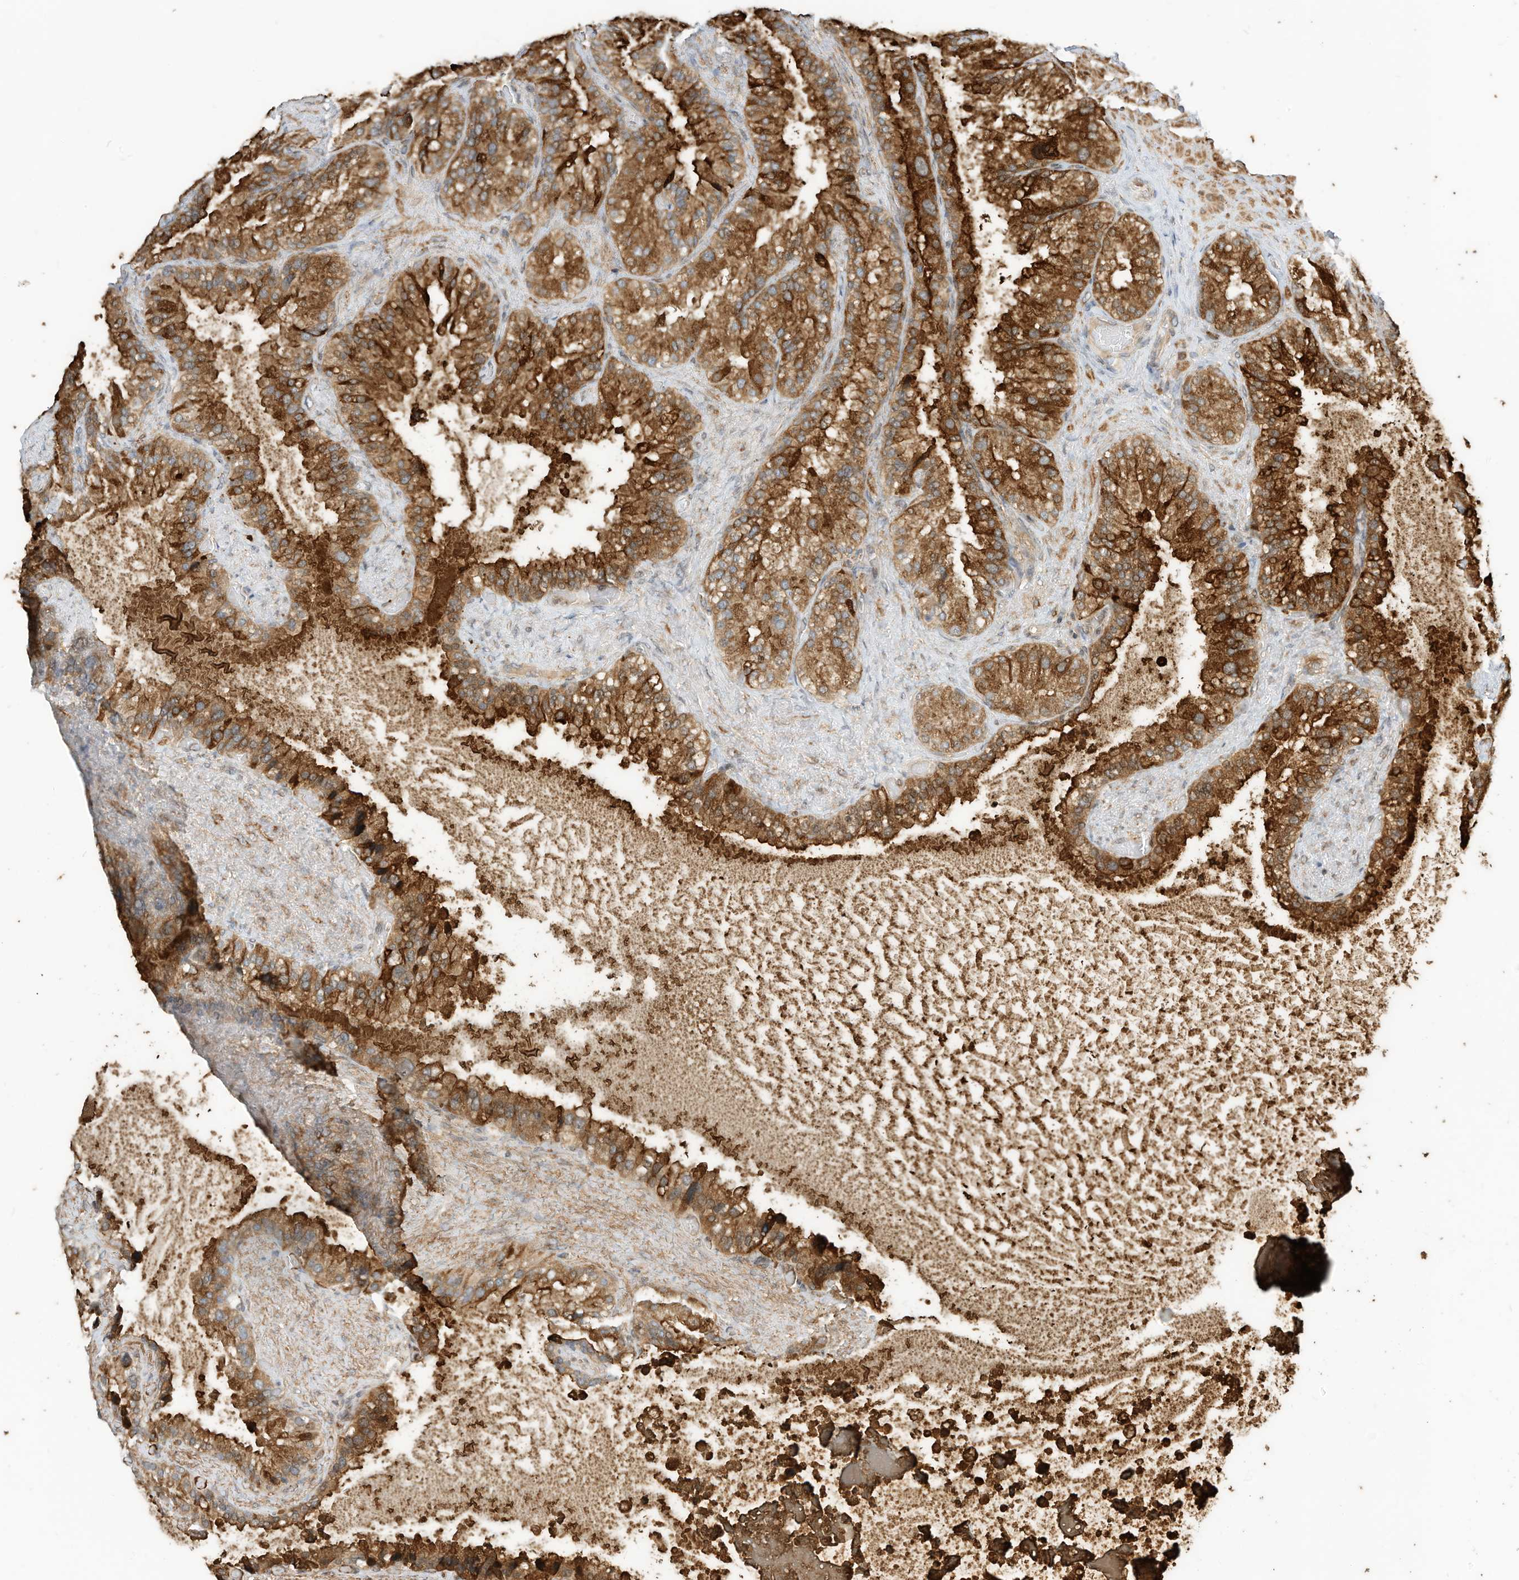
{"staining": {"intensity": "strong", "quantity": ">75%", "location": "cytoplasmic/membranous"}, "tissue": "seminal vesicle", "cell_type": "Glandular cells", "image_type": "normal", "snomed": [{"axis": "morphology", "description": "Normal tissue, NOS"}, {"axis": "topography", "description": "Prostate"}, {"axis": "topography", "description": "Seminal veicle"}], "caption": "Approximately >75% of glandular cells in benign human seminal vesicle exhibit strong cytoplasmic/membranous protein expression as visualized by brown immunohistochemical staining.", "gene": "OFD1", "patient": {"sex": "male", "age": 68}}